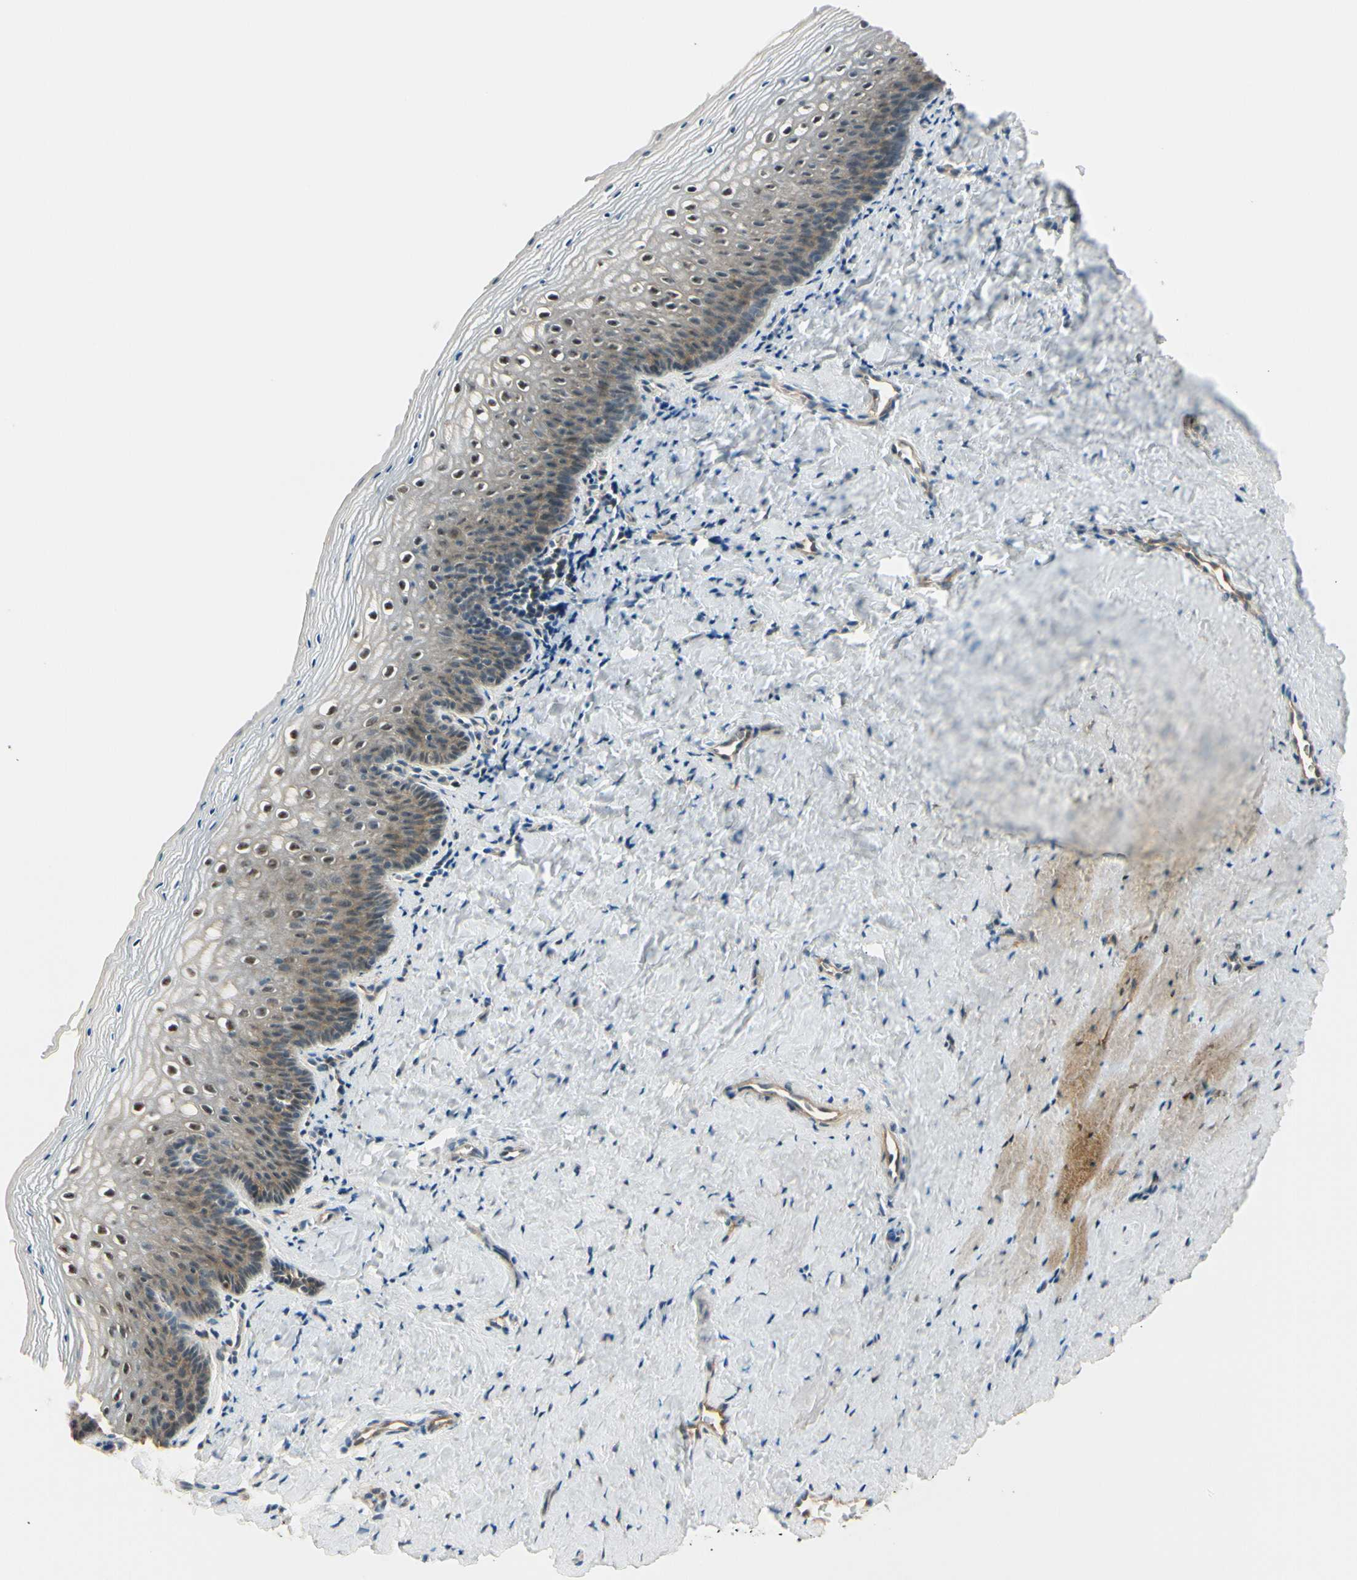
{"staining": {"intensity": "moderate", "quantity": "25%-75%", "location": "cytoplasmic/membranous,nuclear"}, "tissue": "vagina", "cell_type": "Squamous epithelial cells", "image_type": "normal", "snomed": [{"axis": "morphology", "description": "Normal tissue, NOS"}, {"axis": "topography", "description": "Vagina"}], "caption": "Approximately 25%-75% of squamous epithelial cells in benign vagina exhibit moderate cytoplasmic/membranous,nuclear protein positivity as visualized by brown immunohistochemical staining.", "gene": "MCPH1", "patient": {"sex": "female", "age": 46}}